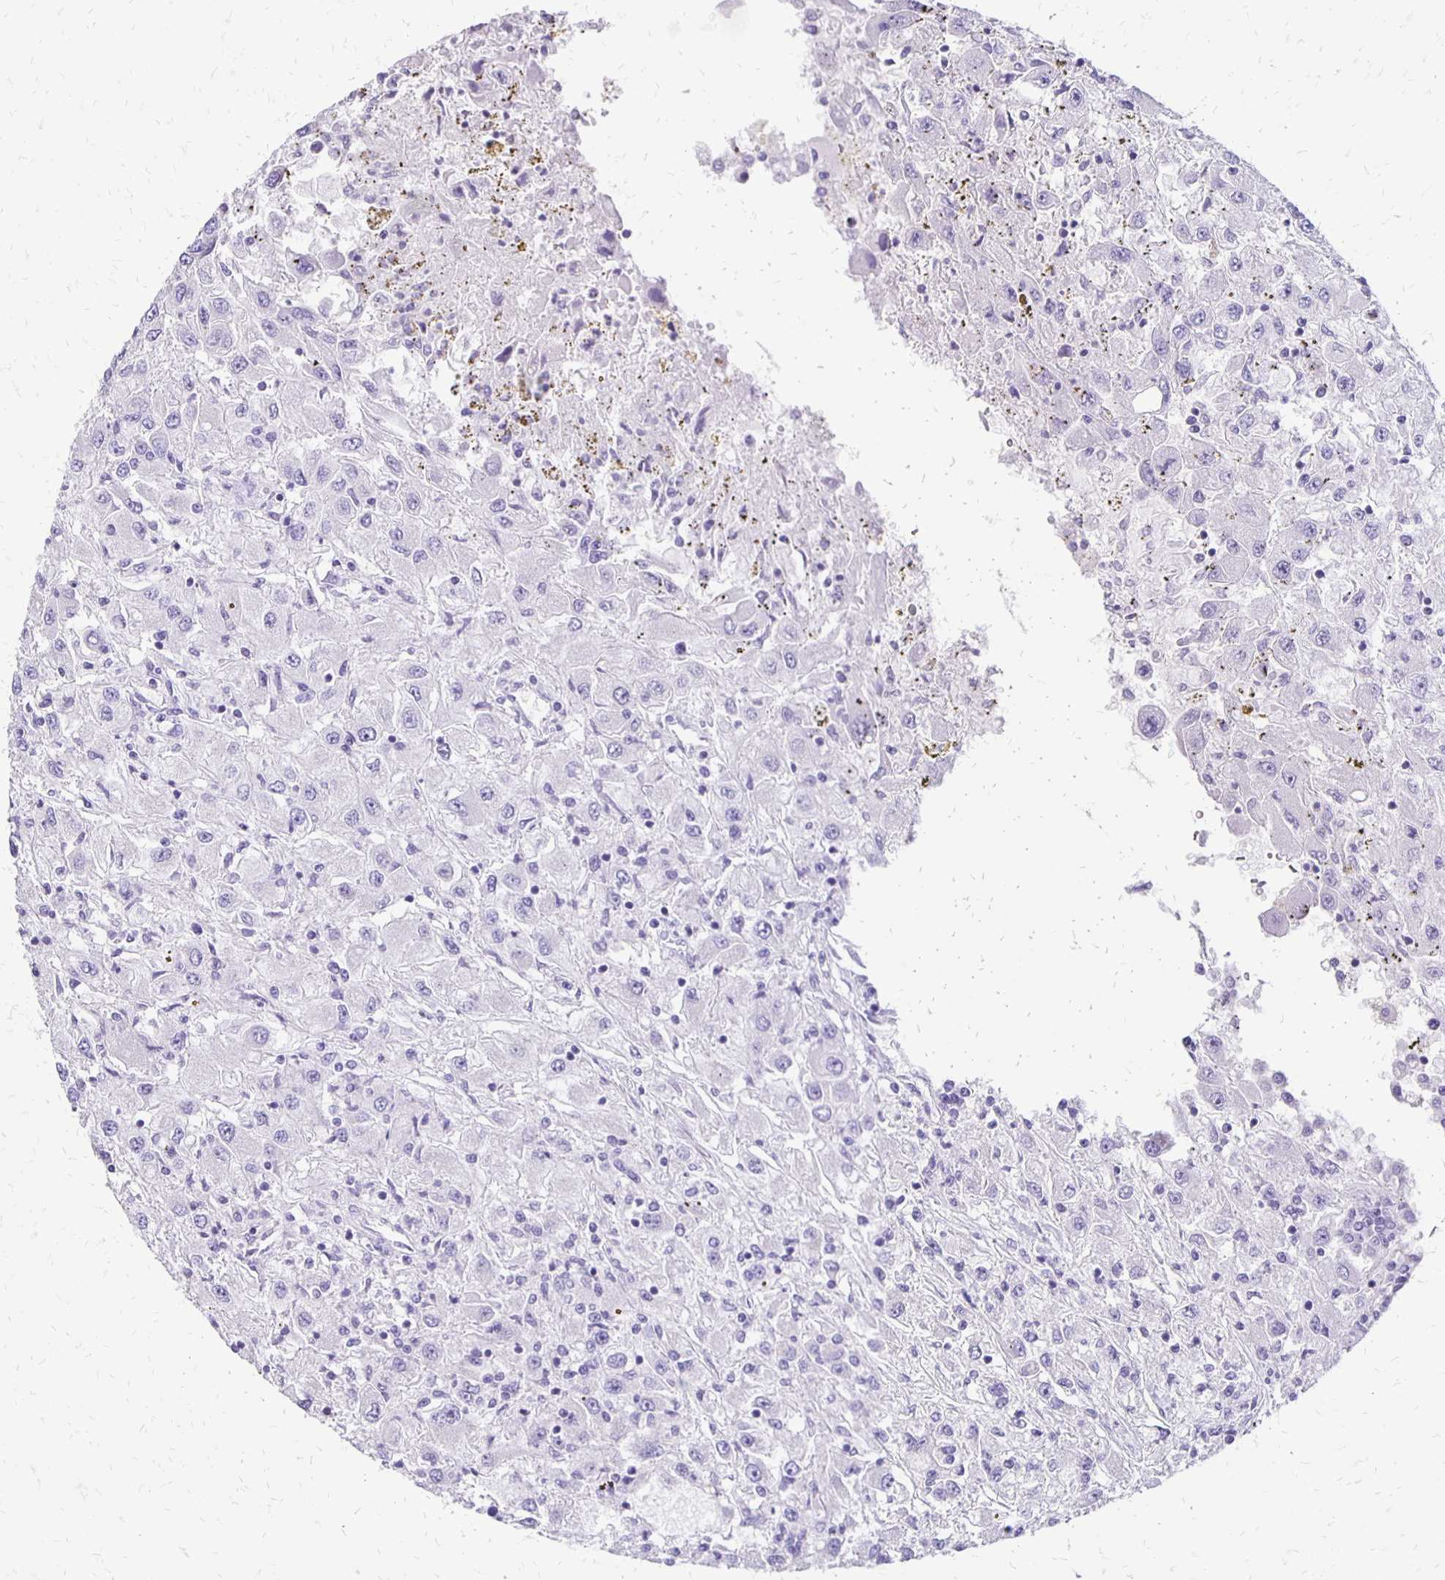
{"staining": {"intensity": "negative", "quantity": "none", "location": "none"}, "tissue": "renal cancer", "cell_type": "Tumor cells", "image_type": "cancer", "snomed": [{"axis": "morphology", "description": "Adenocarcinoma, NOS"}, {"axis": "topography", "description": "Kidney"}], "caption": "An image of human renal cancer is negative for staining in tumor cells.", "gene": "ANKRD45", "patient": {"sex": "female", "age": 67}}